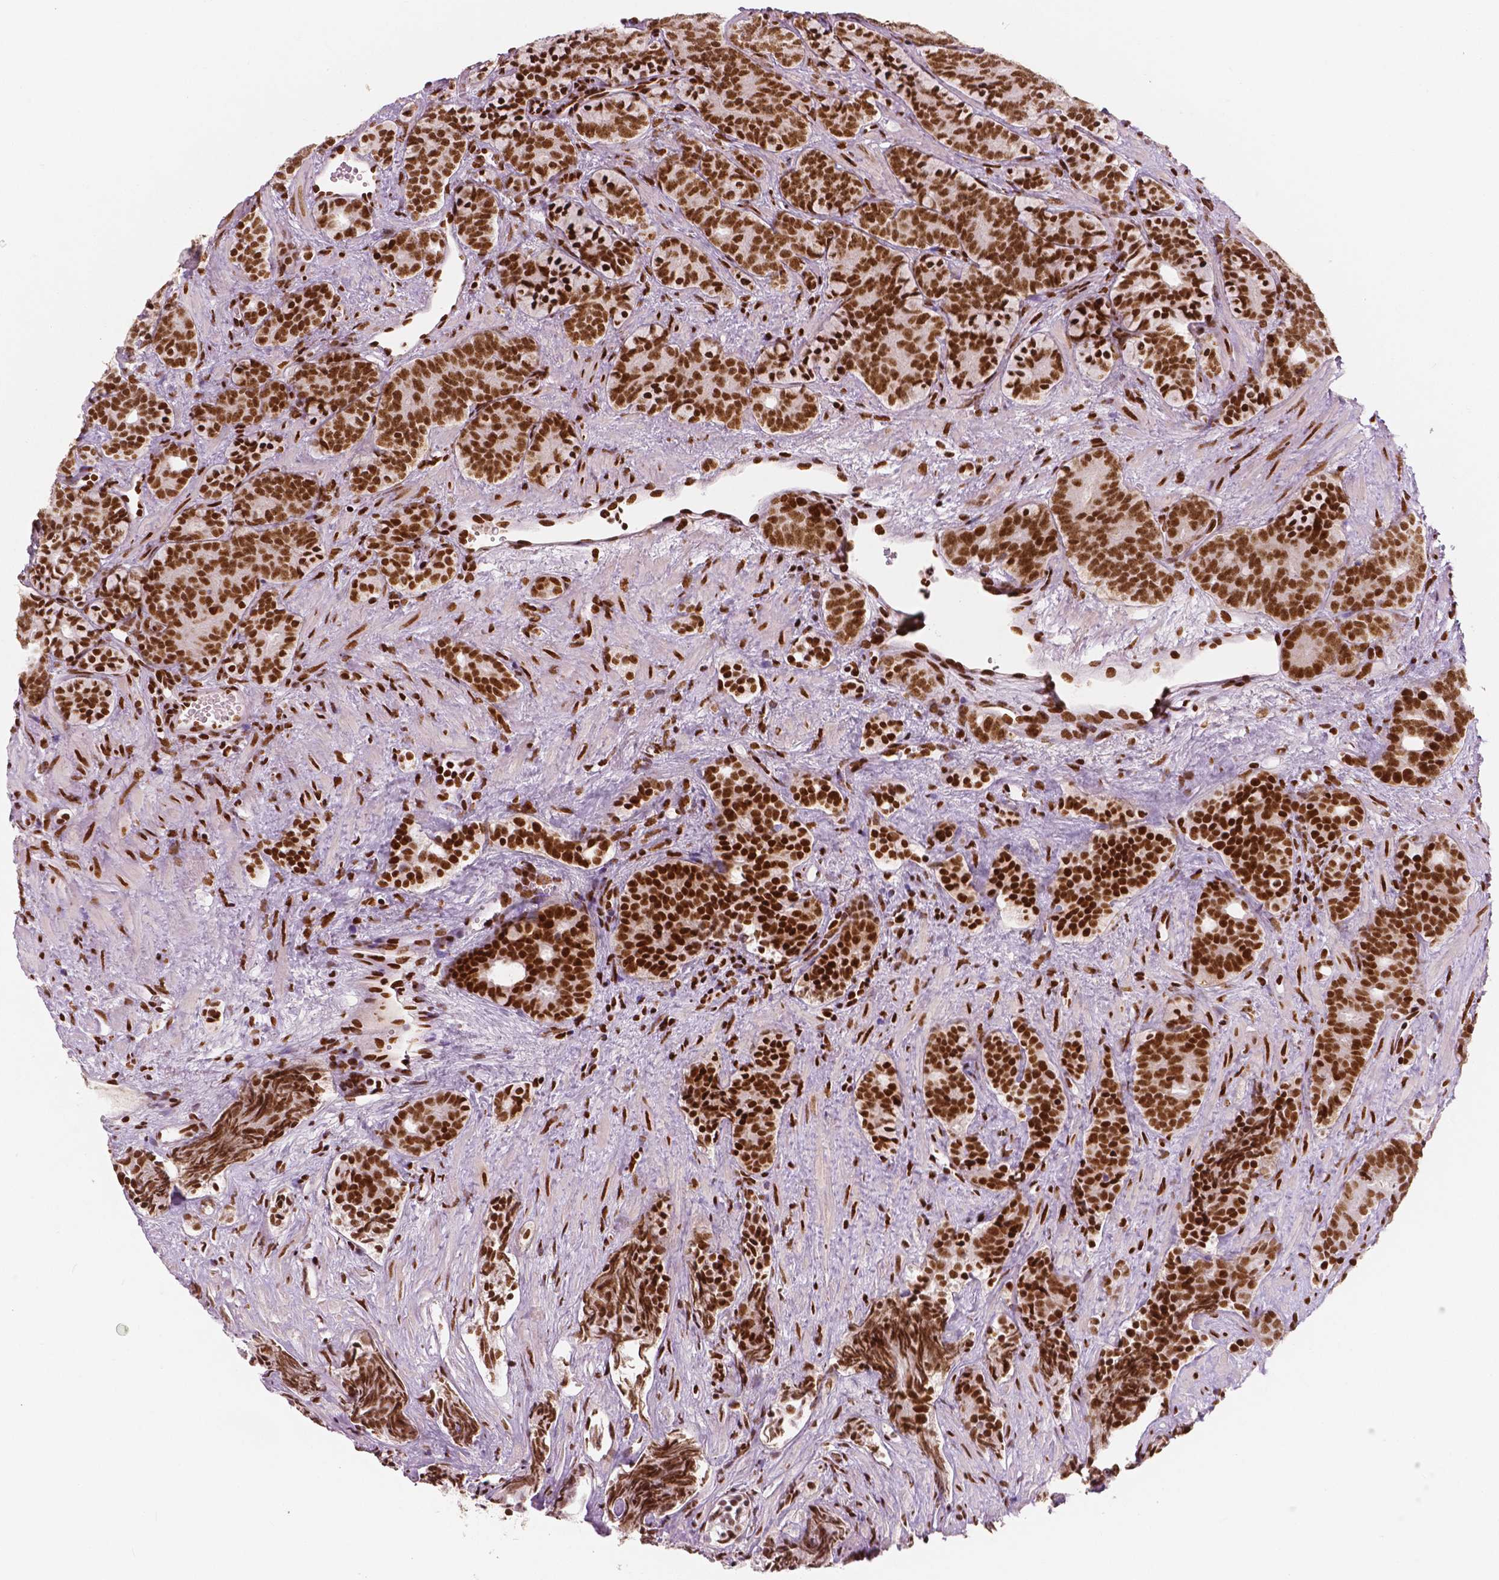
{"staining": {"intensity": "strong", "quantity": ">75%", "location": "nuclear"}, "tissue": "prostate cancer", "cell_type": "Tumor cells", "image_type": "cancer", "snomed": [{"axis": "morphology", "description": "Adenocarcinoma, High grade"}, {"axis": "topography", "description": "Prostate"}], "caption": "Approximately >75% of tumor cells in prostate cancer reveal strong nuclear protein expression as visualized by brown immunohistochemical staining.", "gene": "BRD4", "patient": {"sex": "male", "age": 84}}